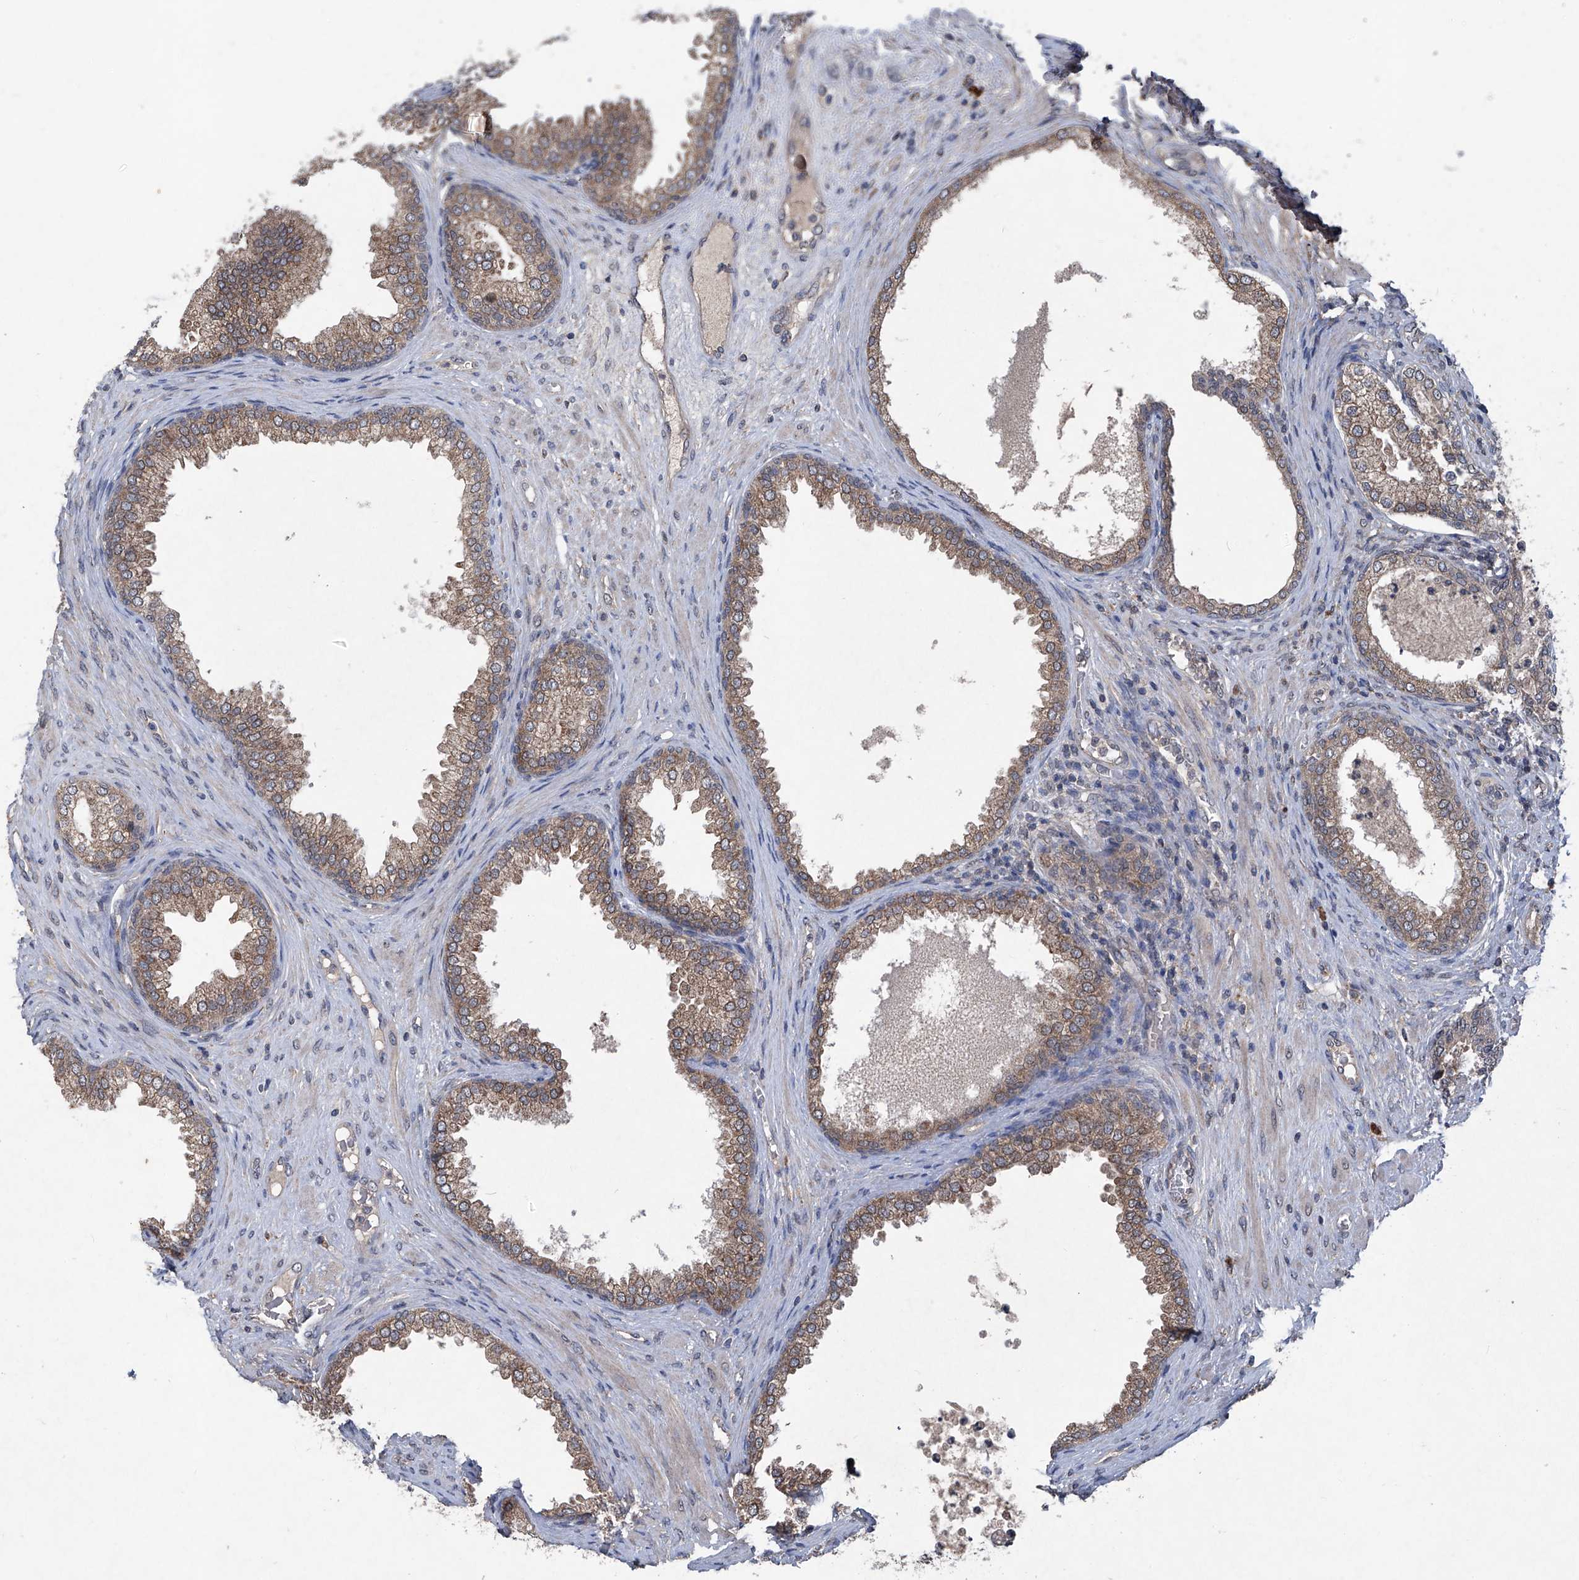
{"staining": {"intensity": "moderate", "quantity": ">75%", "location": "cytoplasmic/membranous"}, "tissue": "prostate", "cell_type": "Glandular cells", "image_type": "normal", "snomed": [{"axis": "morphology", "description": "Normal tissue, NOS"}, {"axis": "topography", "description": "Prostate"}], "caption": "A histopathology image of human prostate stained for a protein shows moderate cytoplasmic/membranous brown staining in glandular cells.", "gene": "SUMF2", "patient": {"sex": "male", "age": 76}}